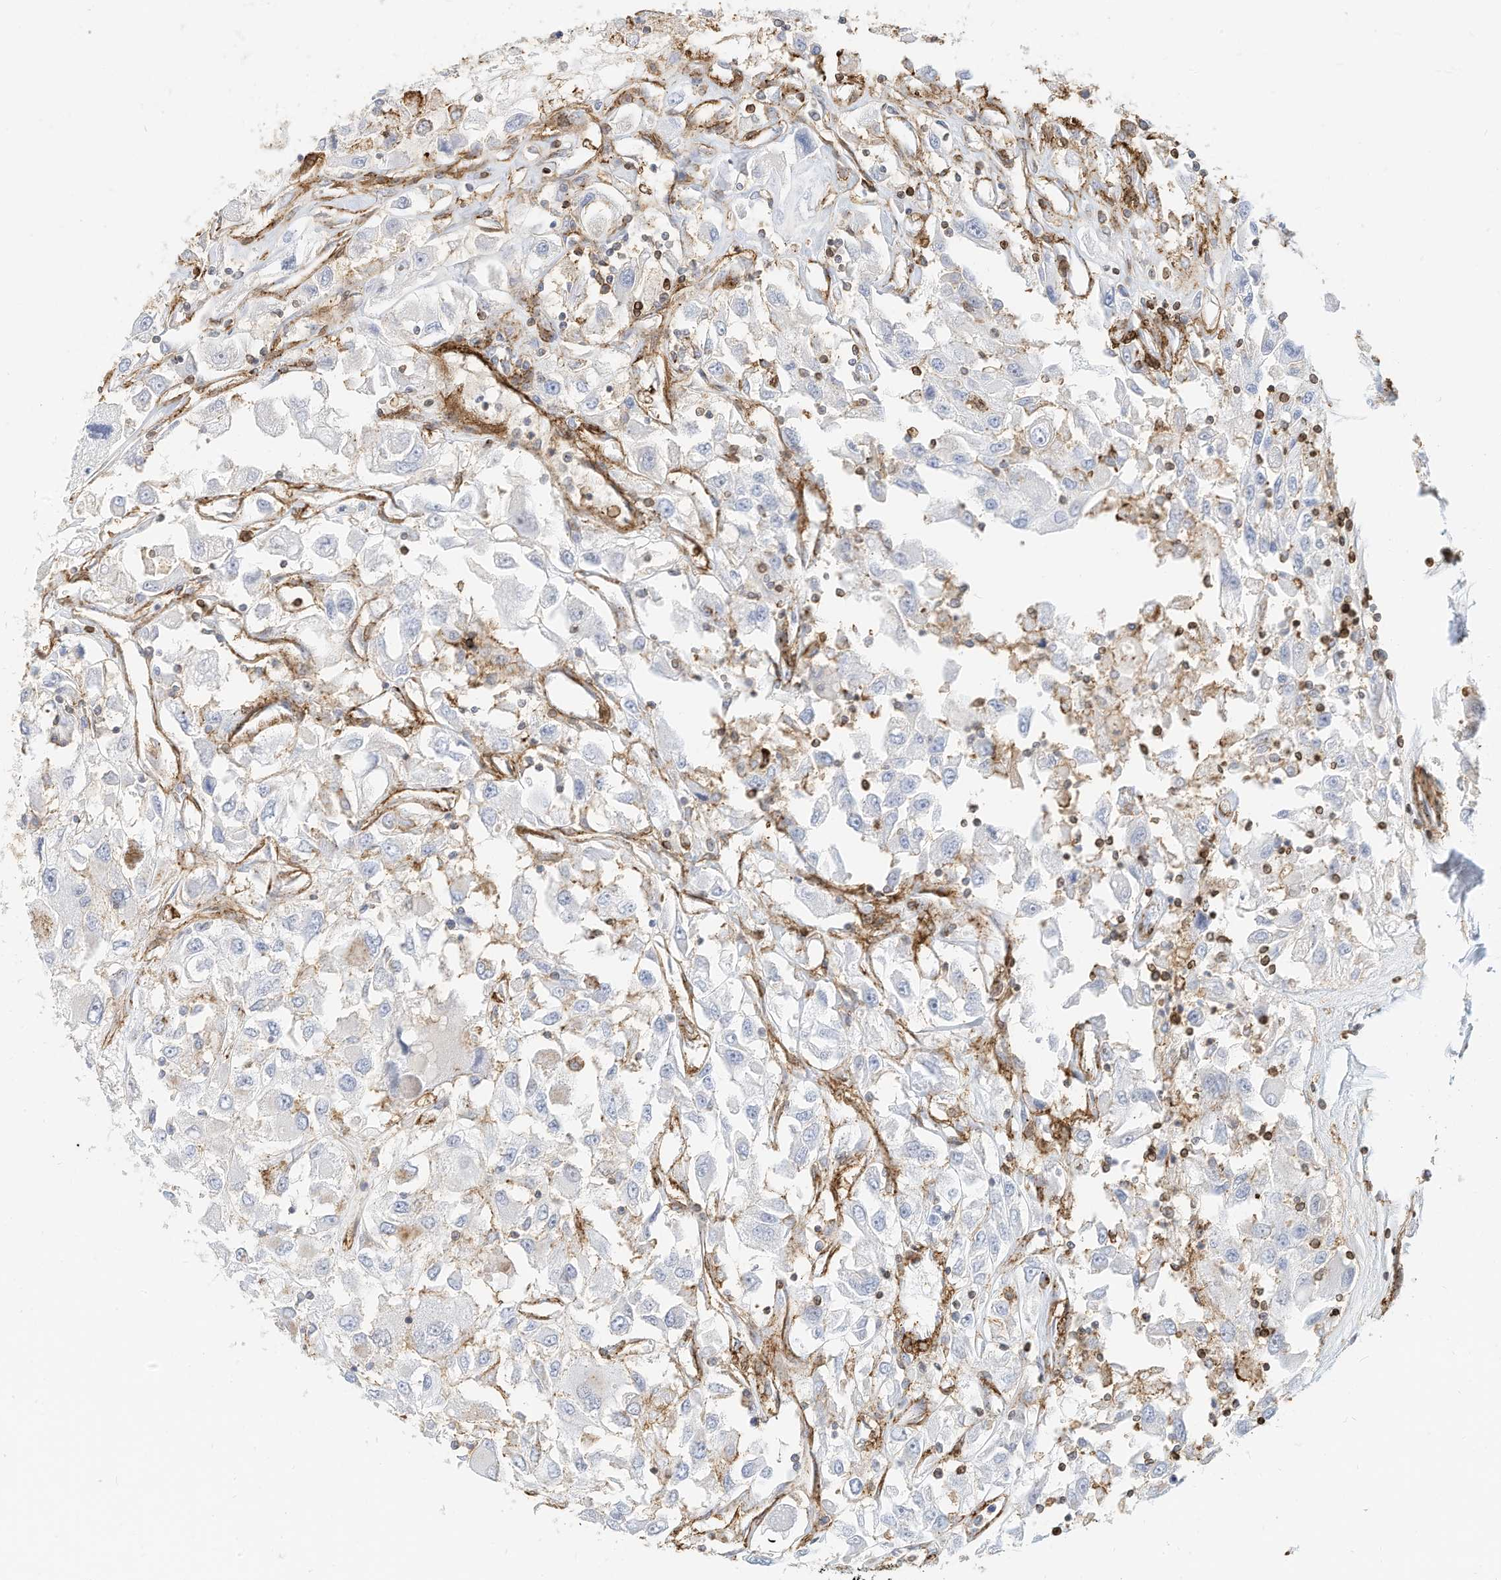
{"staining": {"intensity": "negative", "quantity": "none", "location": "none"}, "tissue": "renal cancer", "cell_type": "Tumor cells", "image_type": "cancer", "snomed": [{"axis": "morphology", "description": "Adenocarcinoma, NOS"}, {"axis": "topography", "description": "Kidney"}], "caption": "This is an IHC image of human renal adenocarcinoma. There is no expression in tumor cells.", "gene": "TXNDC9", "patient": {"sex": "female", "age": 52}}